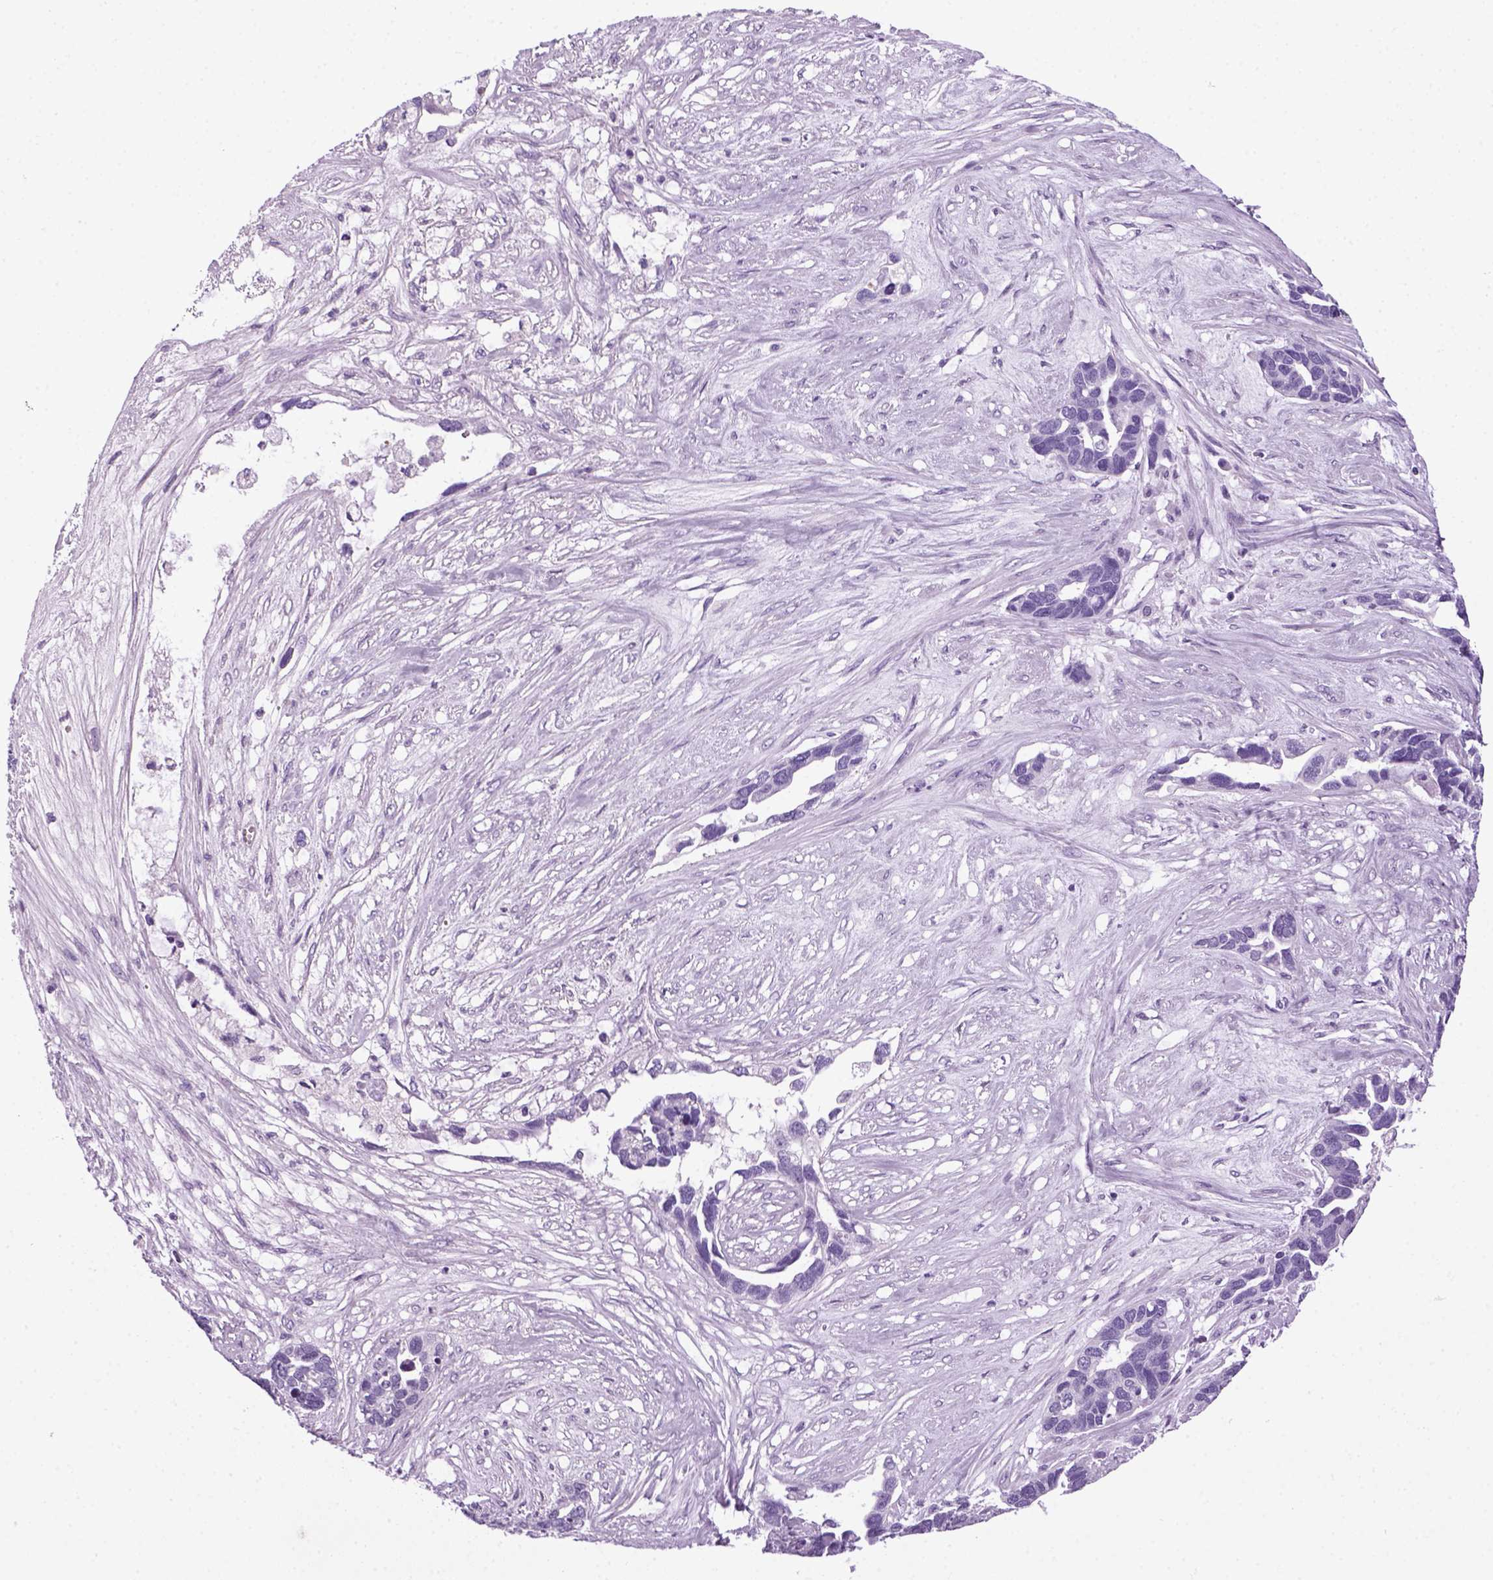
{"staining": {"intensity": "negative", "quantity": "none", "location": "none"}, "tissue": "ovarian cancer", "cell_type": "Tumor cells", "image_type": "cancer", "snomed": [{"axis": "morphology", "description": "Cystadenocarcinoma, serous, NOS"}, {"axis": "topography", "description": "Ovary"}], "caption": "Histopathology image shows no significant protein staining in tumor cells of ovarian cancer. (DAB IHC with hematoxylin counter stain).", "gene": "HMCN2", "patient": {"sex": "female", "age": 54}}